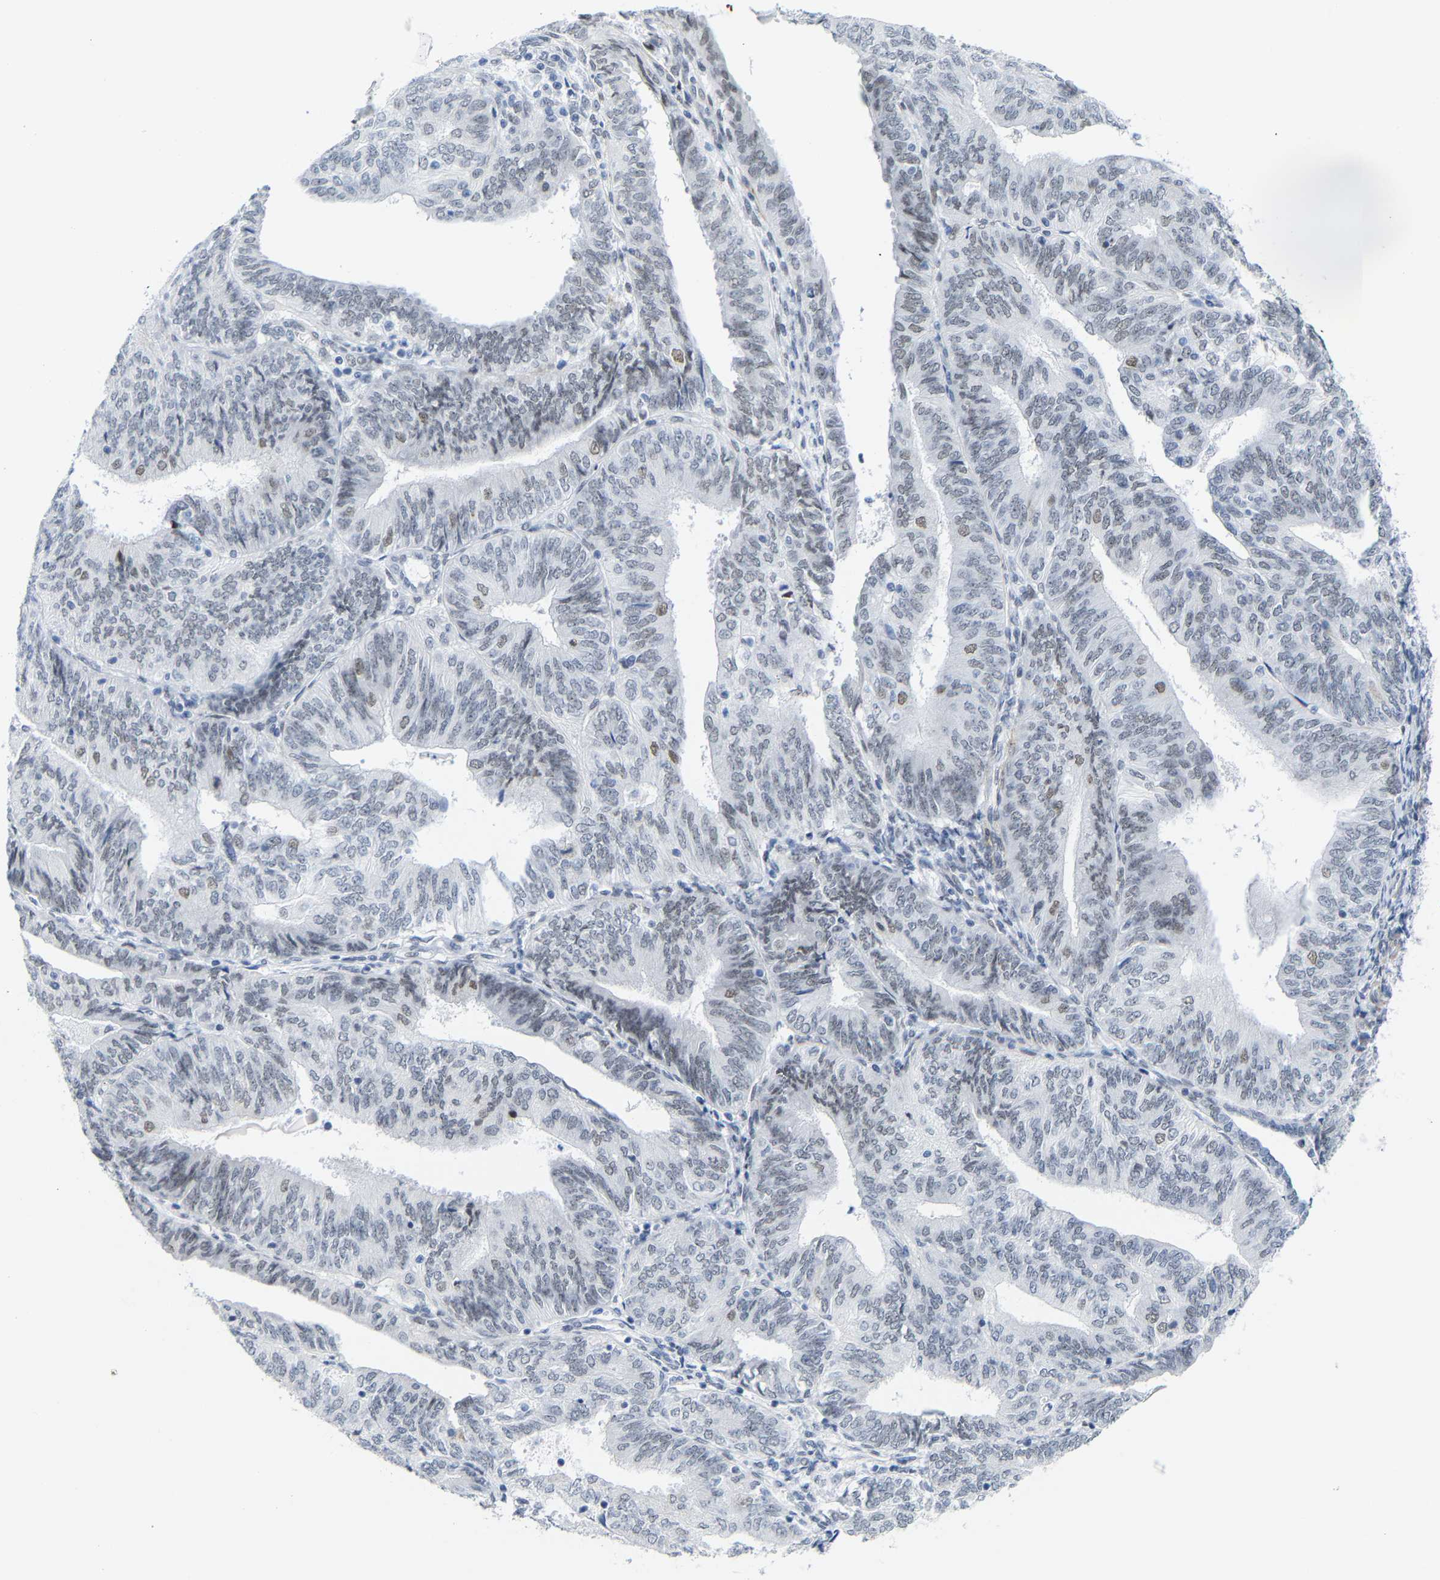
{"staining": {"intensity": "weak", "quantity": "<25%", "location": "nuclear"}, "tissue": "endometrial cancer", "cell_type": "Tumor cells", "image_type": "cancer", "snomed": [{"axis": "morphology", "description": "Adenocarcinoma, NOS"}, {"axis": "topography", "description": "Endometrium"}], "caption": "A high-resolution image shows immunohistochemistry (IHC) staining of endometrial cancer (adenocarcinoma), which shows no significant staining in tumor cells.", "gene": "FAM180A", "patient": {"sex": "female", "age": 58}}